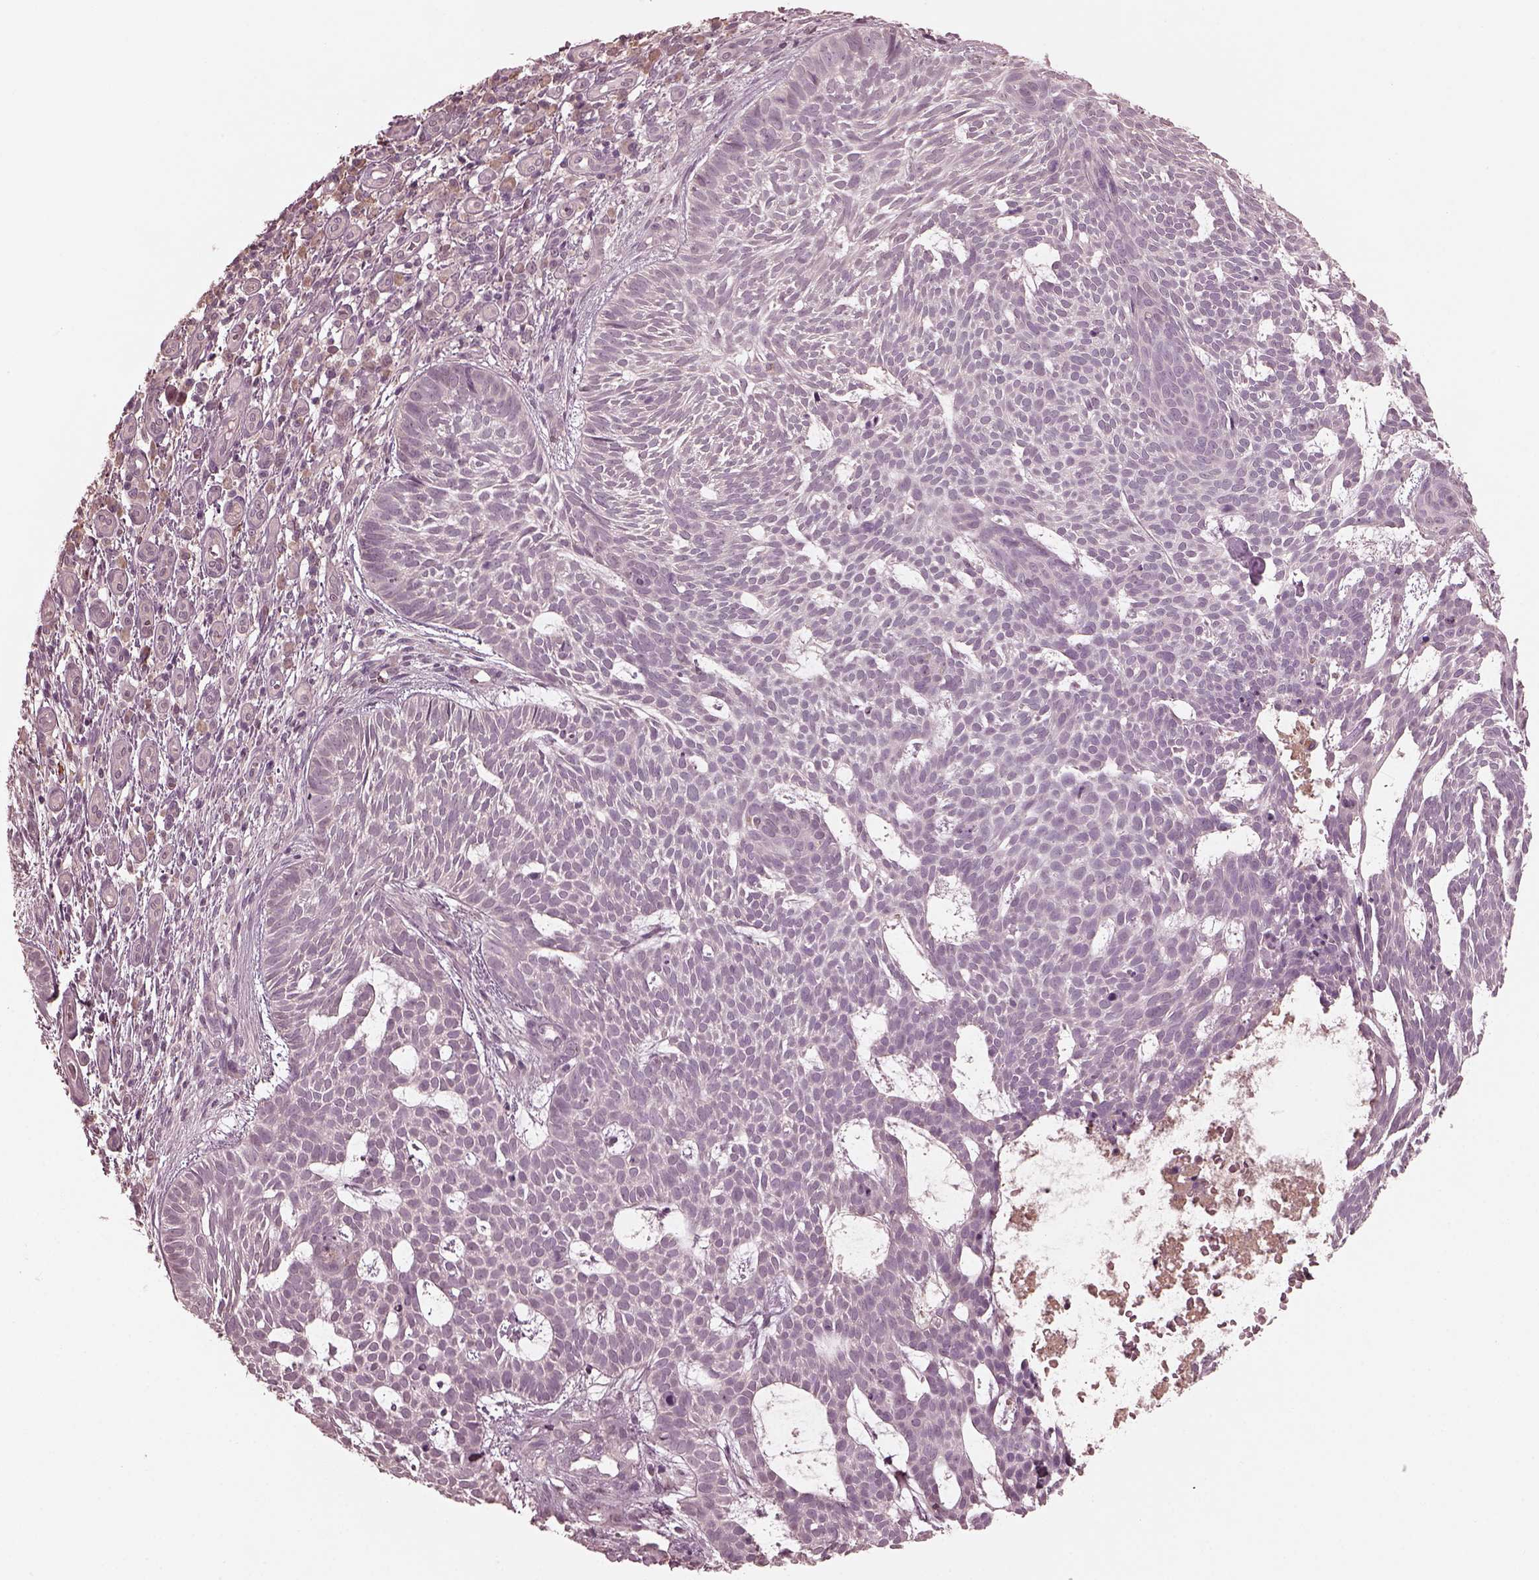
{"staining": {"intensity": "negative", "quantity": "none", "location": "none"}, "tissue": "skin cancer", "cell_type": "Tumor cells", "image_type": "cancer", "snomed": [{"axis": "morphology", "description": "Basal cell carcinoma"}, {"axis": "topography", "description": "Skin"}], "caption": "A histopathology image of human skin basal cell carcinoma is negative for staining in tumor cells. The staining is performed using DAB (3,3'-diaminobenzidine) brown chromogen with nuclei counter-stained in using hematoxylin.", "gene": "VWA5B1", "patient": {"sex": "male", "age": 59}}